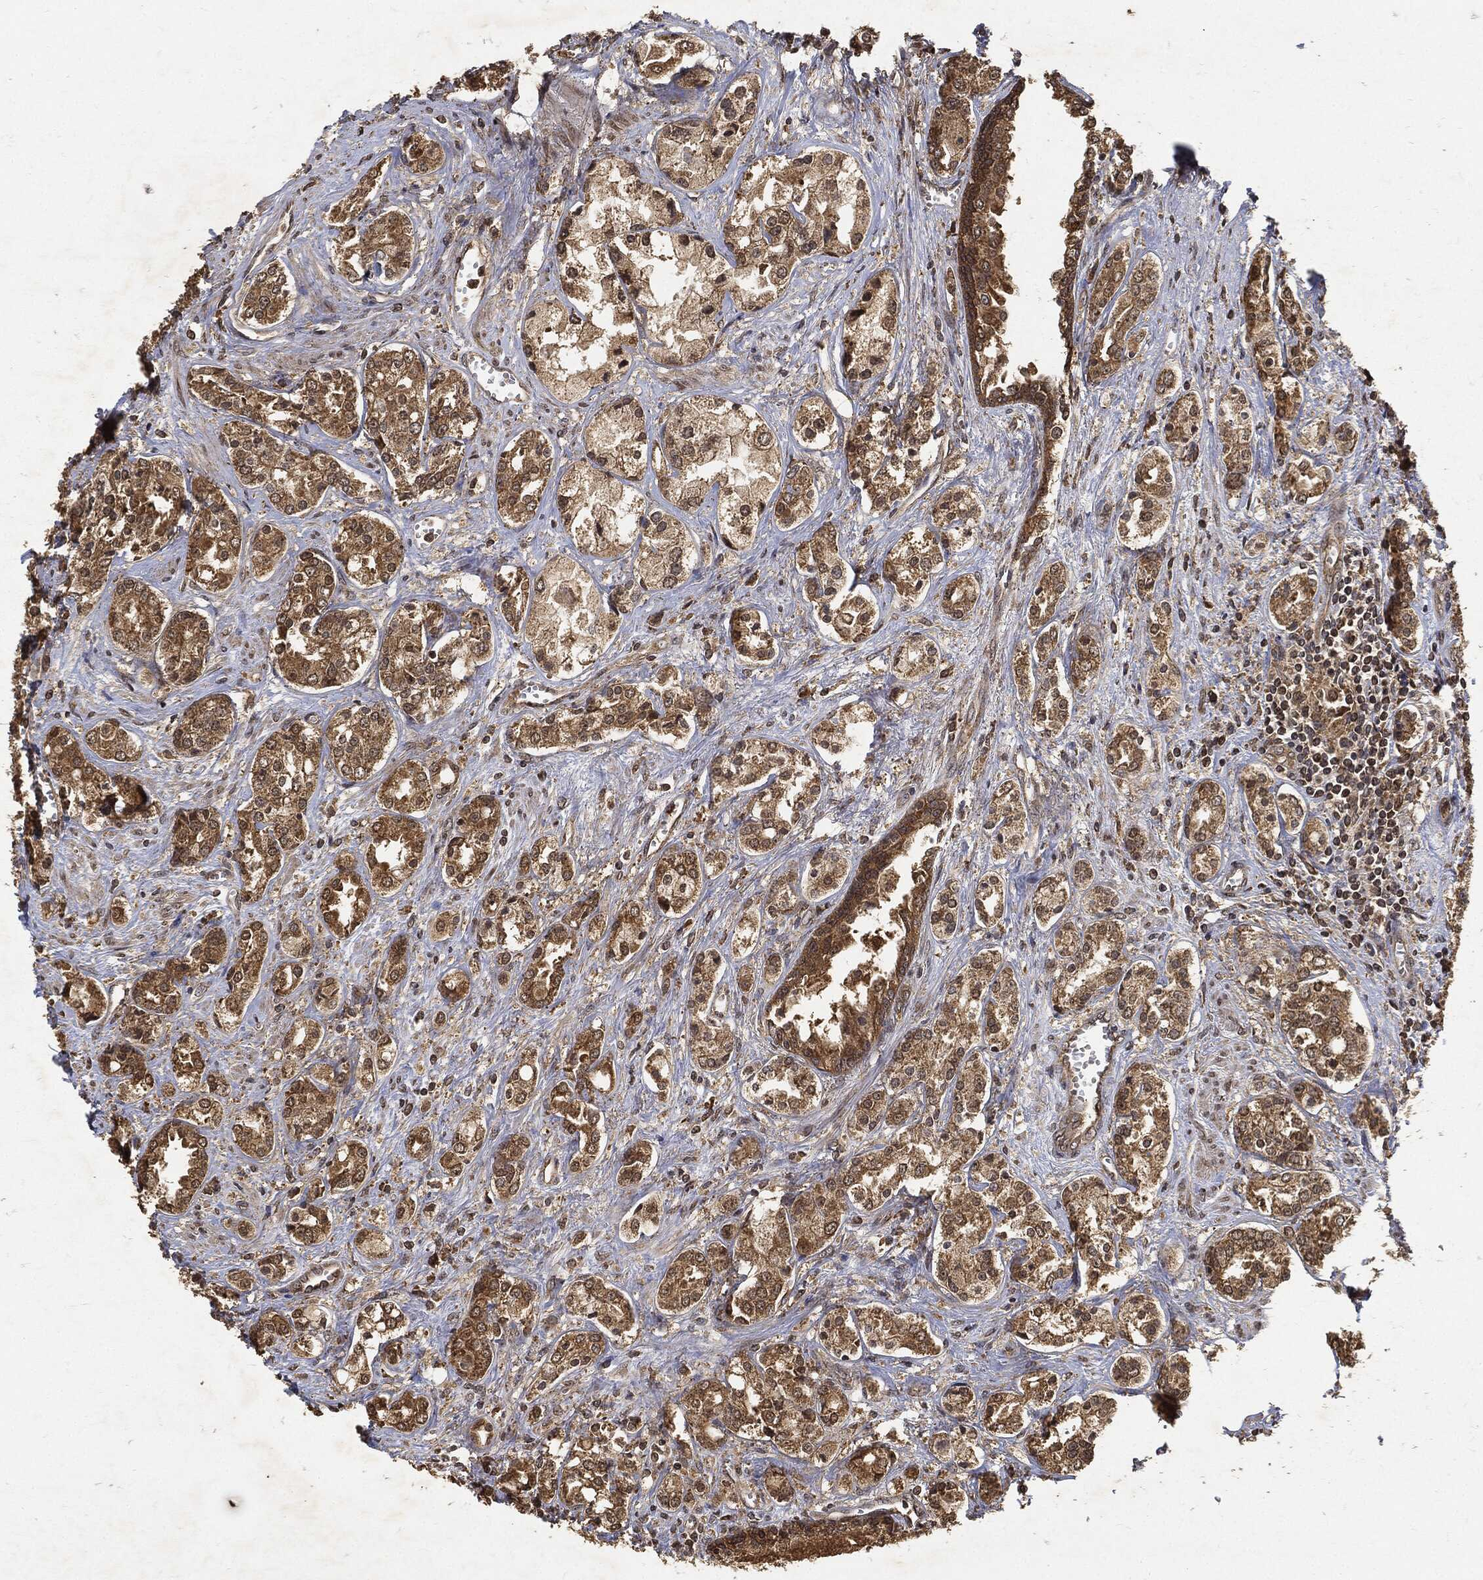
{"staining": {"intensity": "strong", "quantity": ">75%", "location": "cytoplasmic/membranous"}, "tissue": "prostate cancer", "cell_type": "Tumor cells", "image_type": "cancer", "snomed": [{"axis": "morphology", "description": "Adenocarcinoma, NOS"}, {"axis": "topography", "description": "Prostate and seminal vesicle, NOS"}, {"axis": "topography", "description": "Prostate"}], "caption": "High-magnification brightfield microscopy of adenocarcinoma (prostate) stained with DAB (brown) and counterstained with hematoxylin (blue). tumor cells exhibit strong cytoplasmic/membranous staining is appreciated in approximately>75% of cells.", "gene": "ZNF226", "patient": {"sex": "male", "age": 62}}